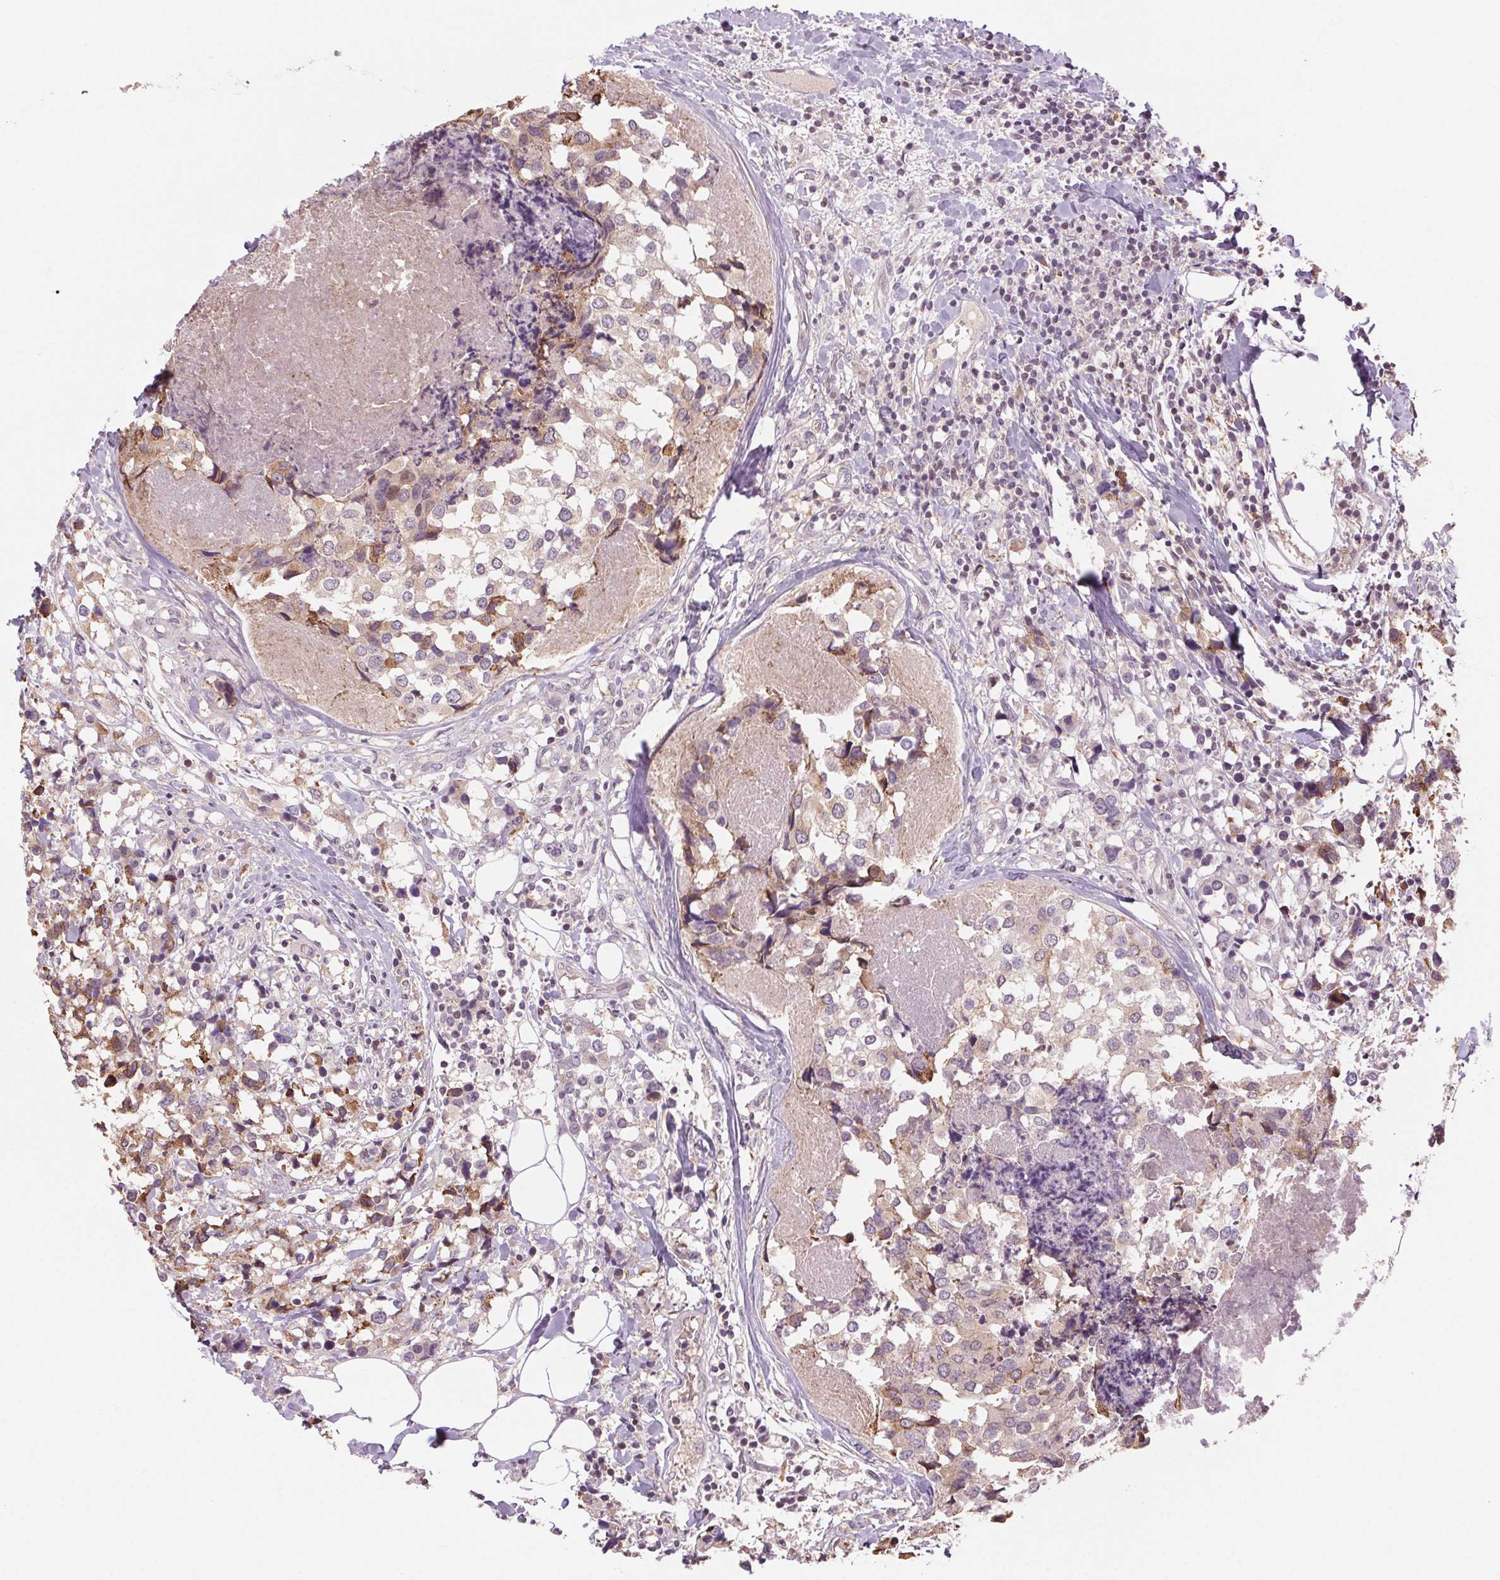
{"staining": {"intensity": "negative", "quantity": "none", "location": "none"}, "tissue": "breast cancer", "cell_type": "Tumor cells", "image_type": "cancer", "snomed": [{"axis": "morphology", "description": "Lobular carcinoma"}, {"axis": "topography", "description": "Breast"}], "caption": "An immunohistochemistry photomicrograph of breast cancer (lobular carcinoma) is shown. There is no staining in tumor cells of breast cancer (lobular carcinoma).", "gene": "HHLA2", "patient": {"sex": "female", "age": 59}}